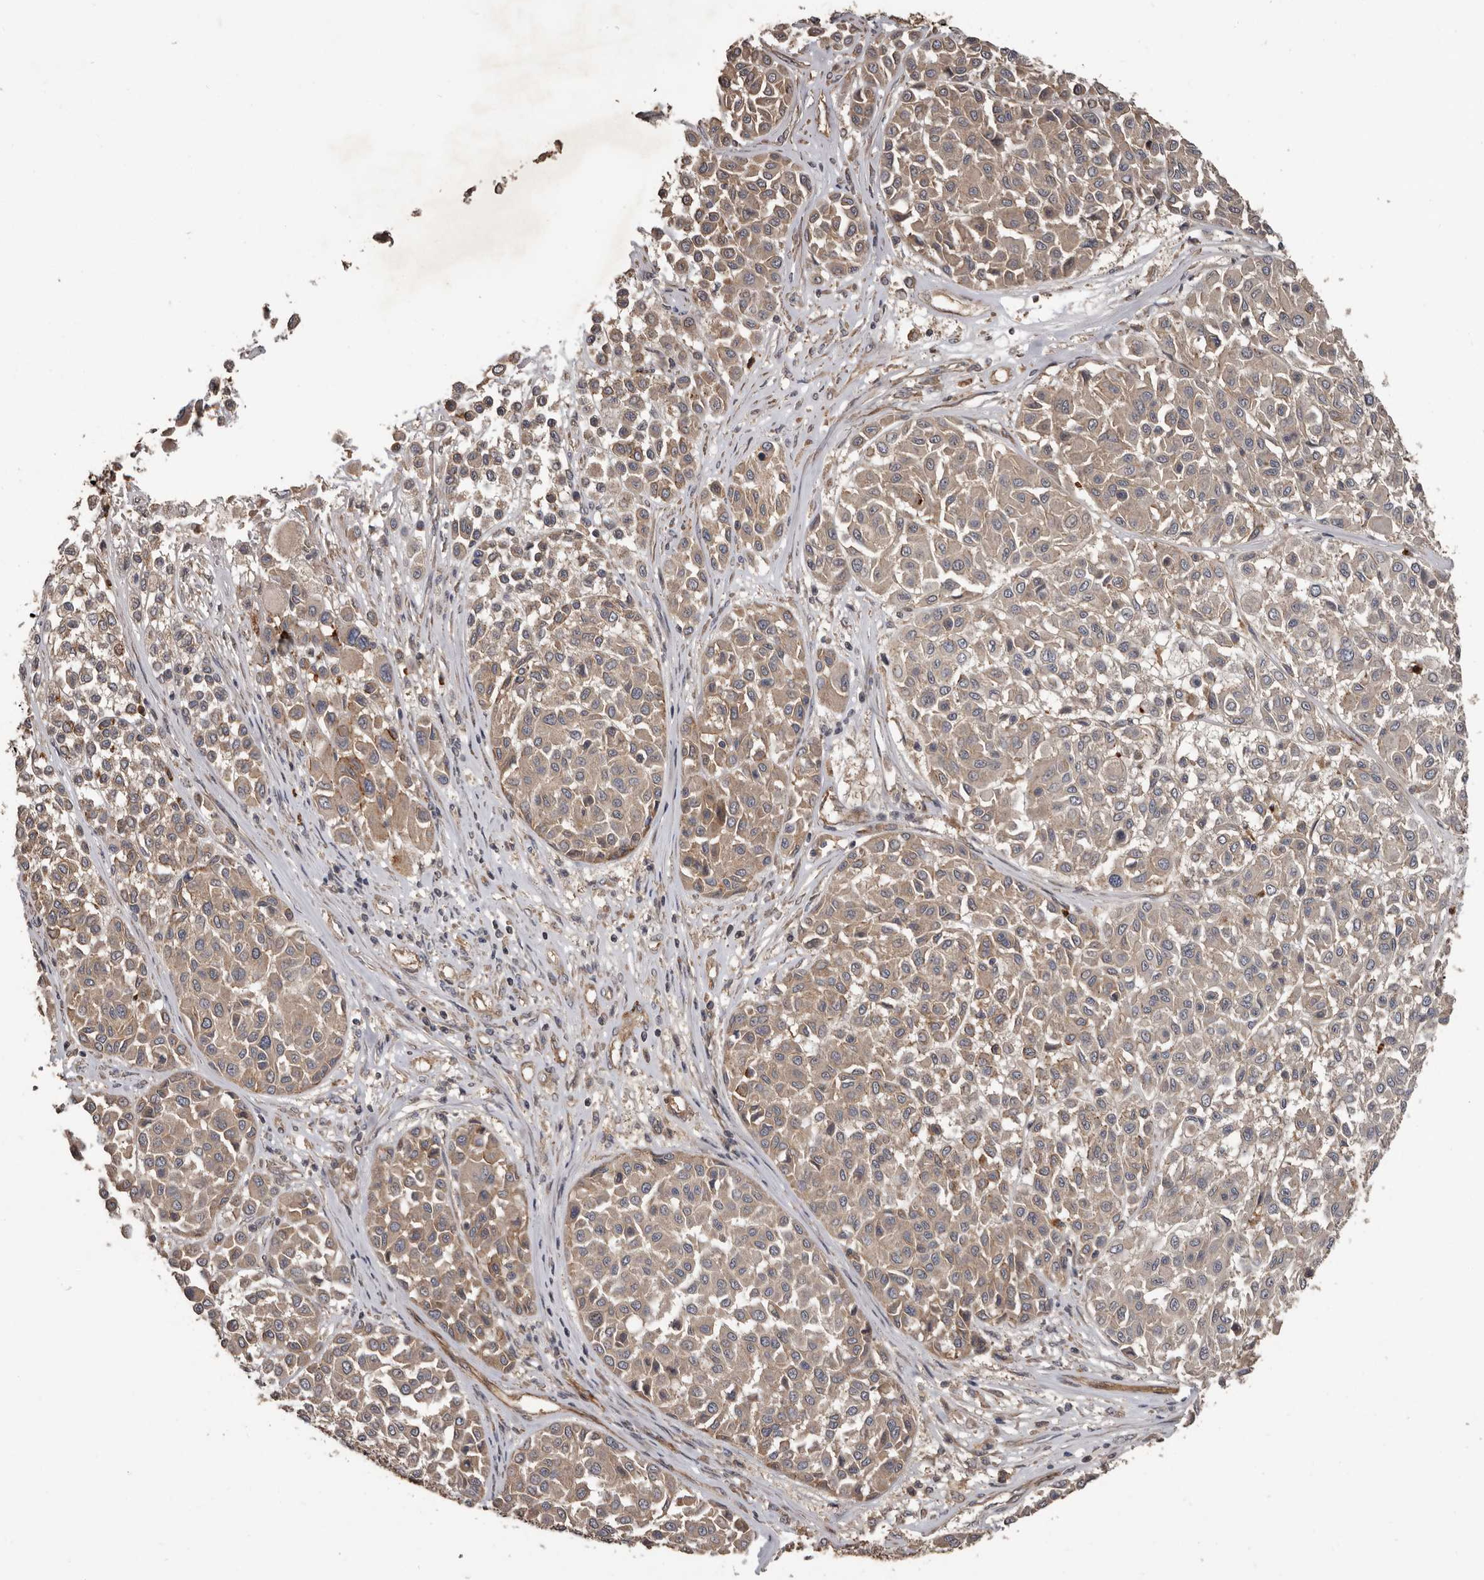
{"staining": {"intensity": "weak", "quantity": ">75%", "location": "cytoplasmic/membranous"}, "tissue": "melanoma", "cell_type": "Tumor cells", "image_type": "cancer", "snomed": [{"axis": "morphology", "description": "Malignant melanoma, Metastatic site"}, {"axis": "topography", "description": "Soft tissue"}], "caption": "Weak cytoplasmic/membranous positivity is present in approximately >75% of tumor cells in melanoma.", "gene": "ARHGEF5", "patient": {"sex": "male", "age": 41}}